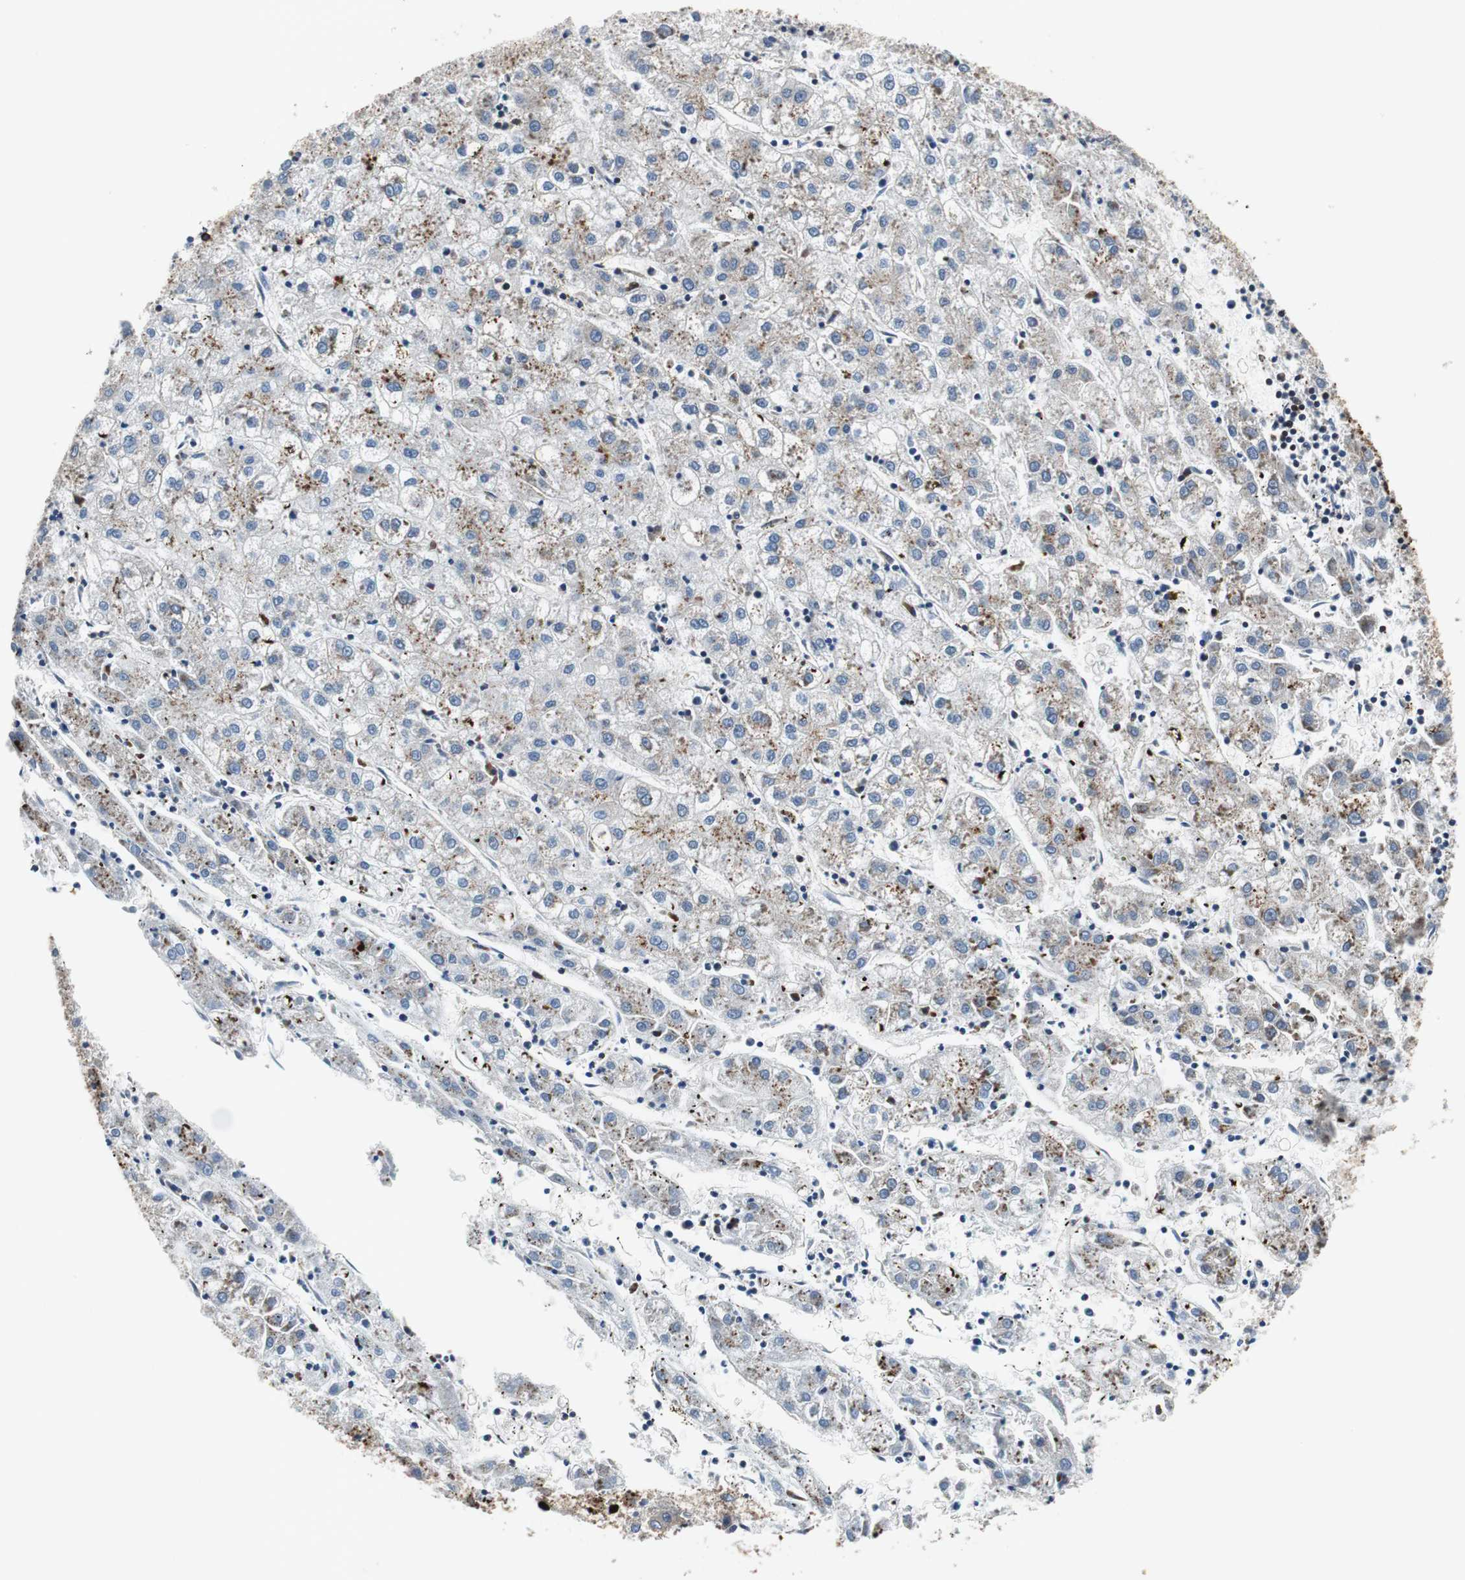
{"staining": {"intensity": "moderate", "quantity": "<25%", "location": "cytoplasmic/membranous"}, "tissue": "liver cancer", "cell_type": "Tumor cells", "image_type": "cancer", "snomed": [{"axis": "morphology", "description": "Carcinoma, Hepatocellular, NOS"}, {"axis": "topography", "description": "Liver"}], "caption": "A brown stain highlights moderate cytoplasmic/membranous positivity of a protein in liver cancer tumor cells. (Stains: DAB in brown, nuclei in blue, Microscopy: brightfield microscopy at high magnification).", "gene": "TUBA4A", "patient": {"sex": "male", "age": 72}}